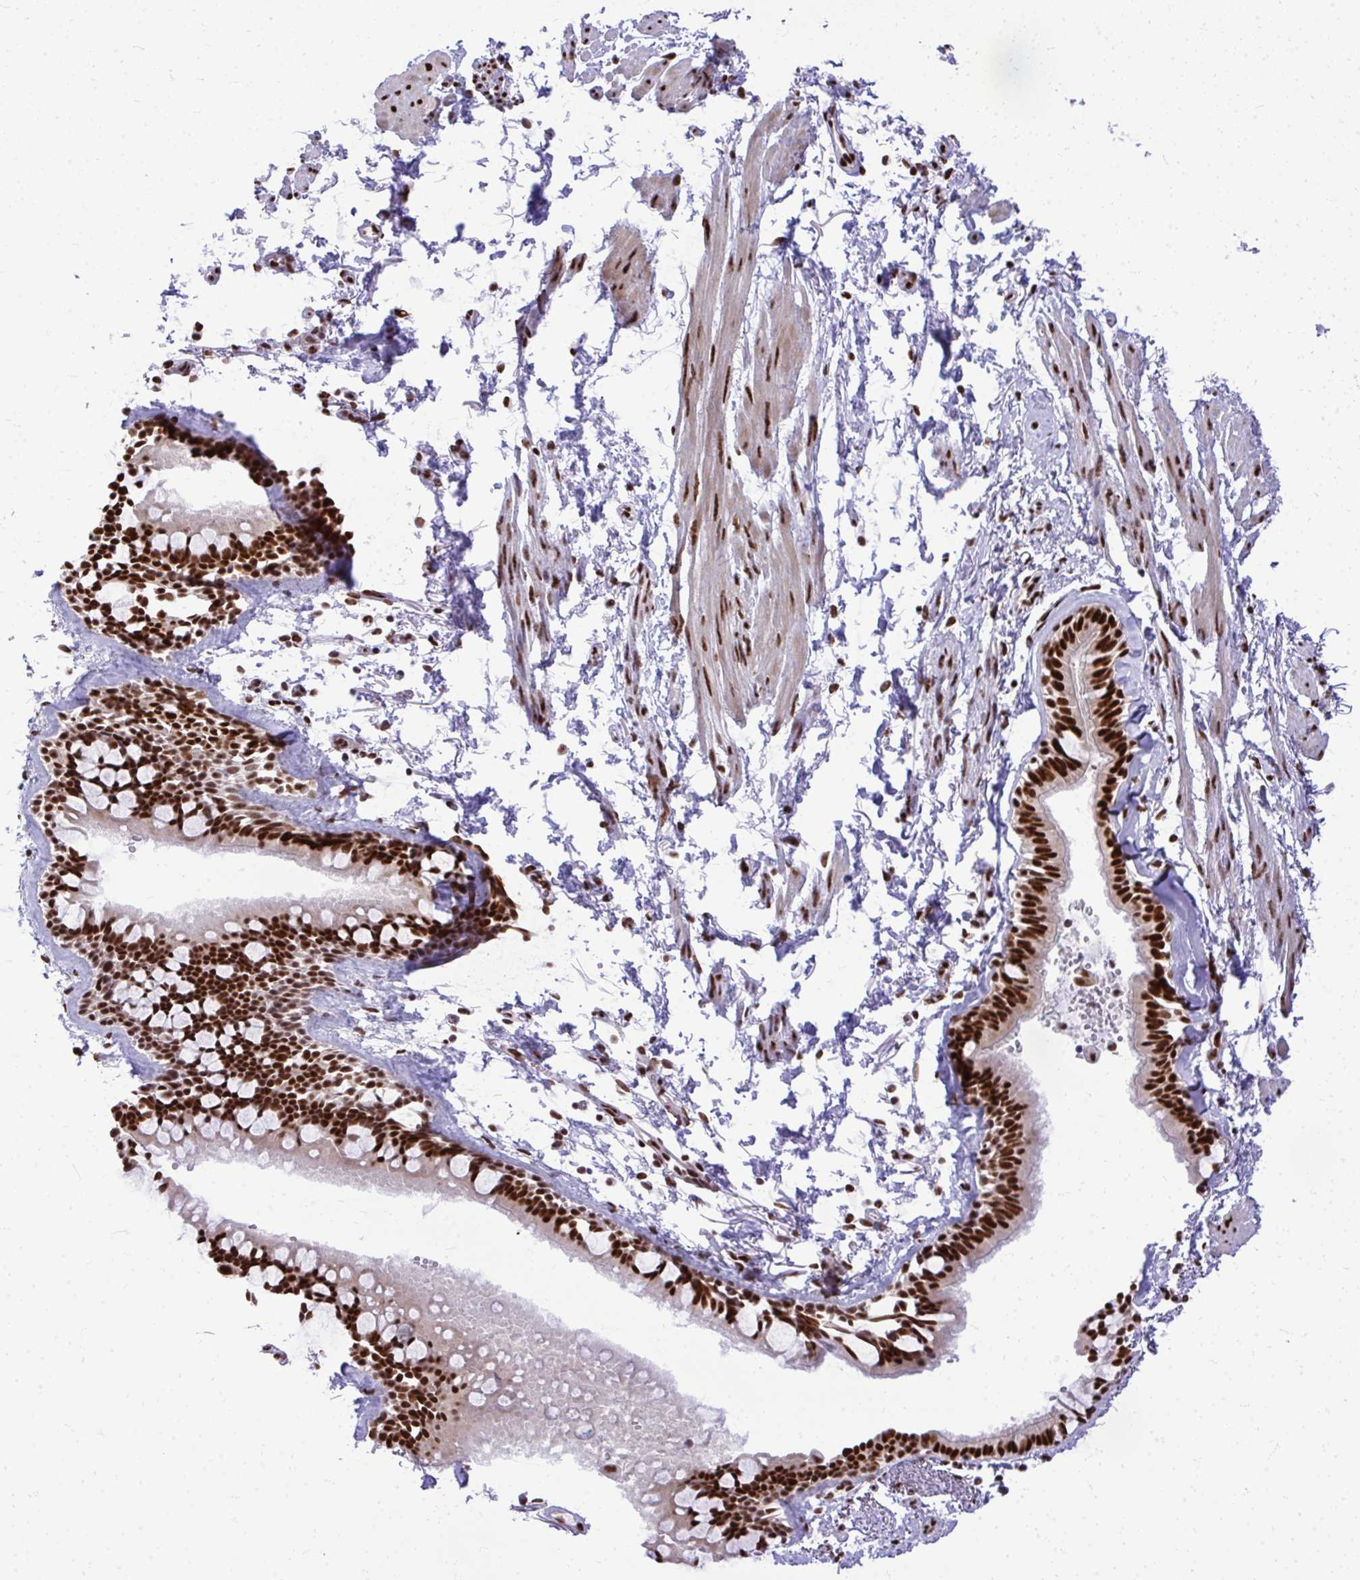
{"staining": {"intensity": "strong", "quantity": ">75%", "location": "nuclear"}, "tissue": "bronchus", "cell_type": "Respiratory epithelial cells", "image_type": "normal", "snomed": [{"axis": "morphology", "description": "Normal tissue, NOS"}, {"axis": "topography", "description": "Cartilage tissue"}, {"axis": "topography", "description": "Bronchus"}, {"axis": "topography", "description": "Peripheral nerve tissue"}], "caption": "High-magnification brightfield microscopy of normal bronchus stained with DAB (3,3'-diaminobenzidine) (brown) and counterstained with hematoxylin (blue). respiratory epithelial cells exhibit strong nuclear expression is seen in approximately>75% of cells. (IHC, brightfield microscopy, high magnification).", "gene": "PRPF19", "patient": {"sex": "female", "age": 59}}